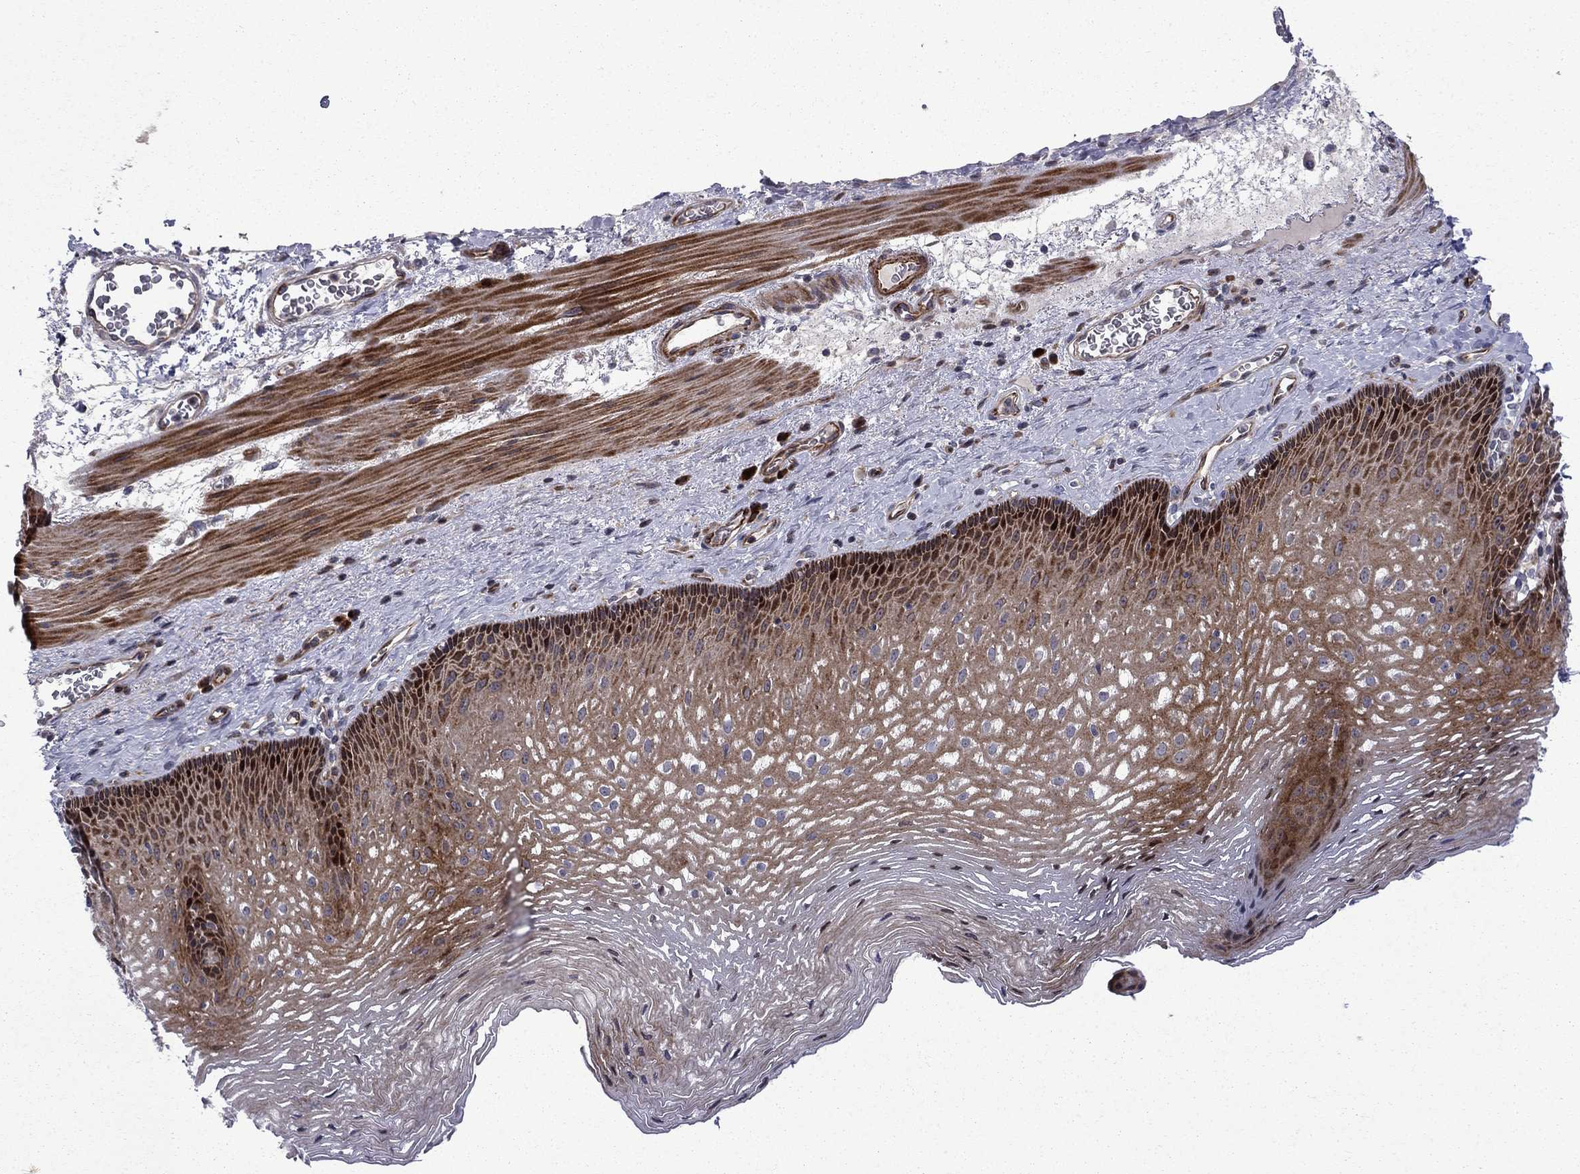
{"staining": {"intensity": "strong", "quantity": "25%-75%", "location": "cytoplasmic/membranous,nuclear"}, "tissue": "esophagus", "cell_type": "Squamous epithelial cells", "image_type": "normal", "snomed": [{"axis": "morphology", "description": "Normal tissue, NOS"}, {"axis": "topography", "description": "Esophagus"}], "caption": "Strong cytoplasmic/membranous,nuclear staining for a protein is identified in approximately 25%-75% of squamous epithelial cells of normal esophagus using immunohistochemistry (IHC).", "gene": "MIOS", "patient": {"sex": "male", "age": 76}}